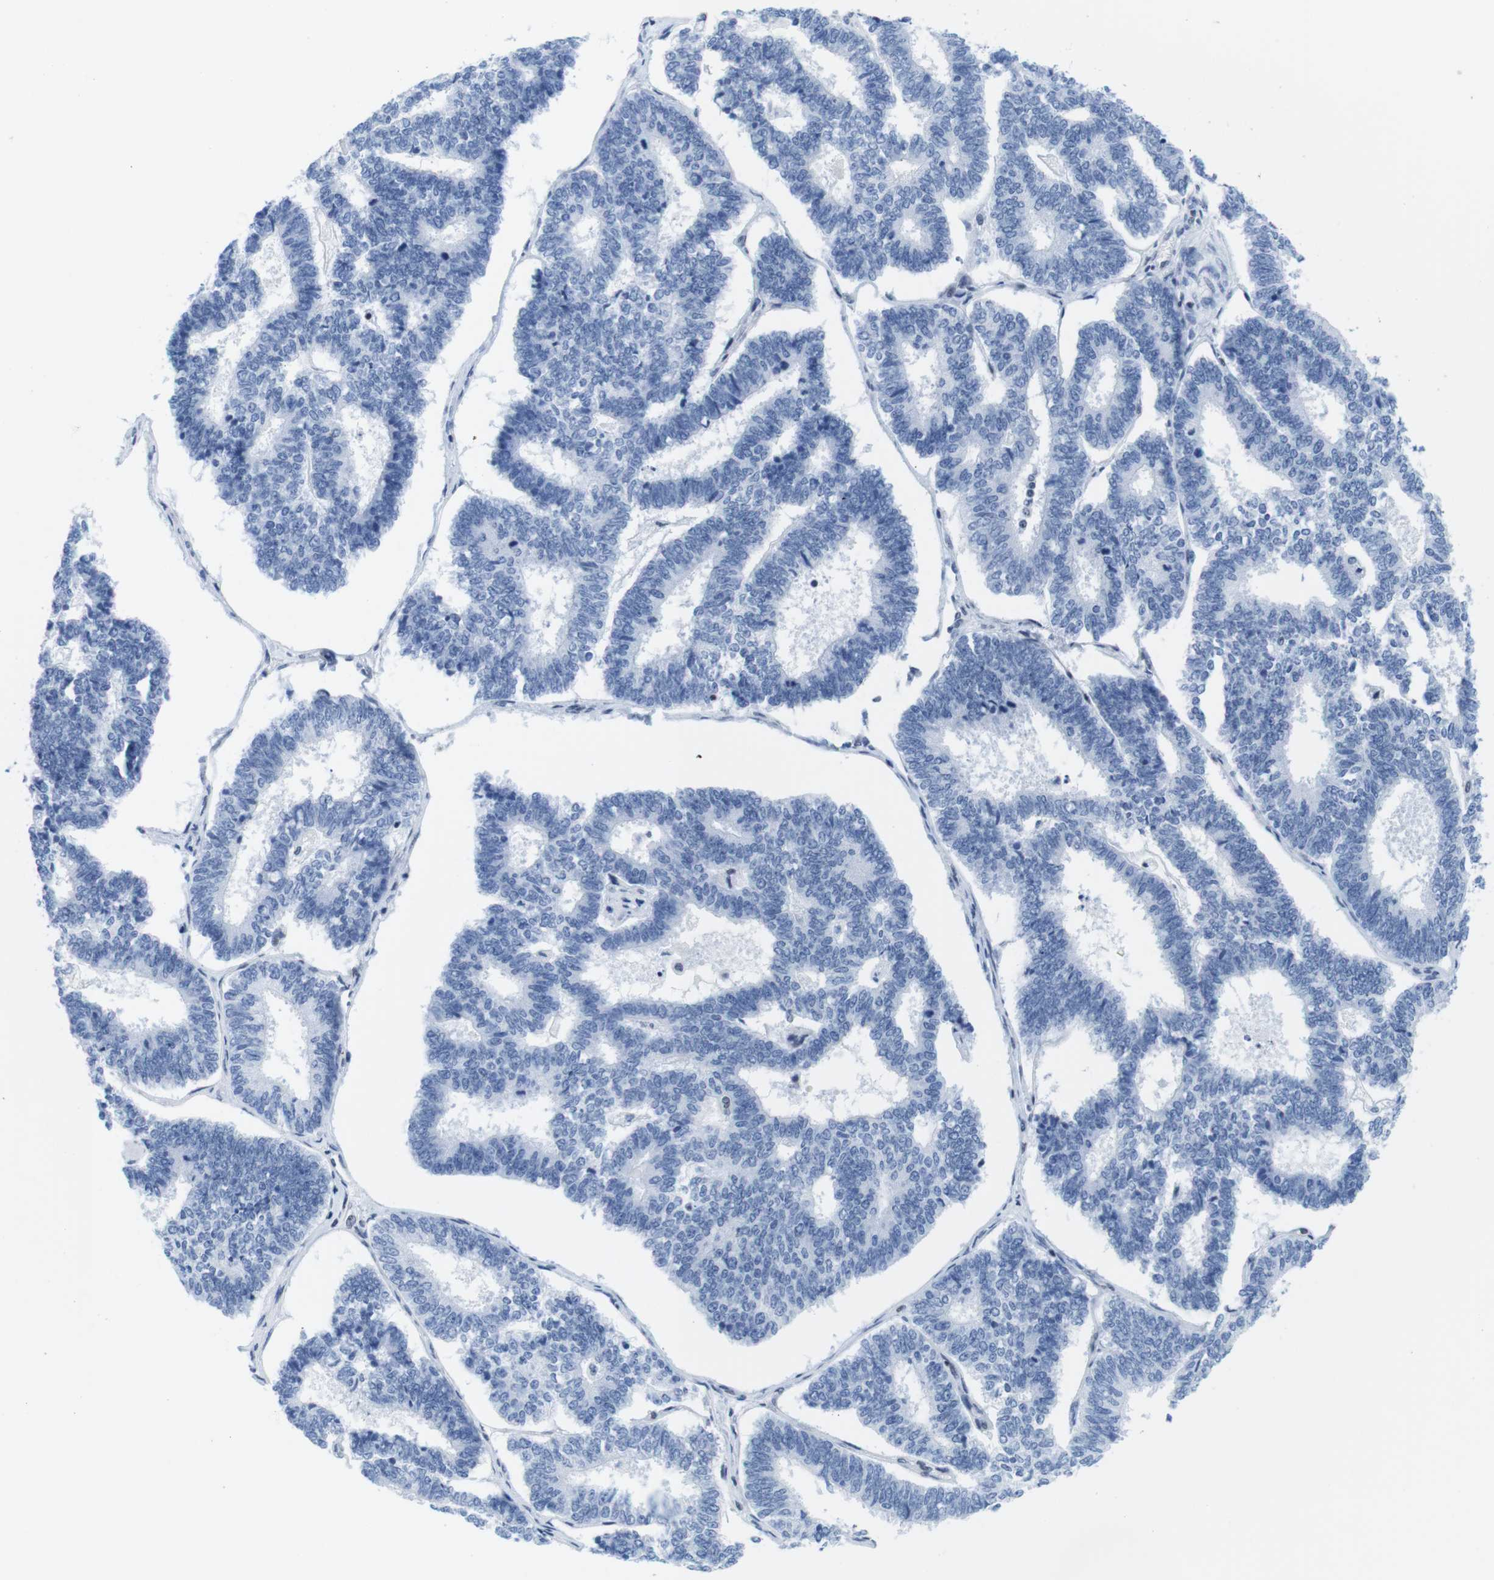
{"staining": {"intensity": "negative", "quantity": "none", "location": "none"}, "tissue": "endometrial cancer", "cell_type": "Tumor cells", "image_type": "cancer", "snomed": [{"axis": "morphology", "description": "Adenocarcinoma, NOS"}, {"axis": "topography", "description": "Endometrium"}], "caption": "High magnification brightfield microscopy of adenocarcinoma (endometrial) stained with DAB (3,3'-diaminobenzidine) (brown) and counterstained with hematoxylin (blue): tumor cells show no significant positivity. (DAB (3,3'-diaminobenzidine) immunohistochemistry with hematoxylin counter stain).", "gene": "IFI16", "patient": {"sex": "female", "age": 70}}